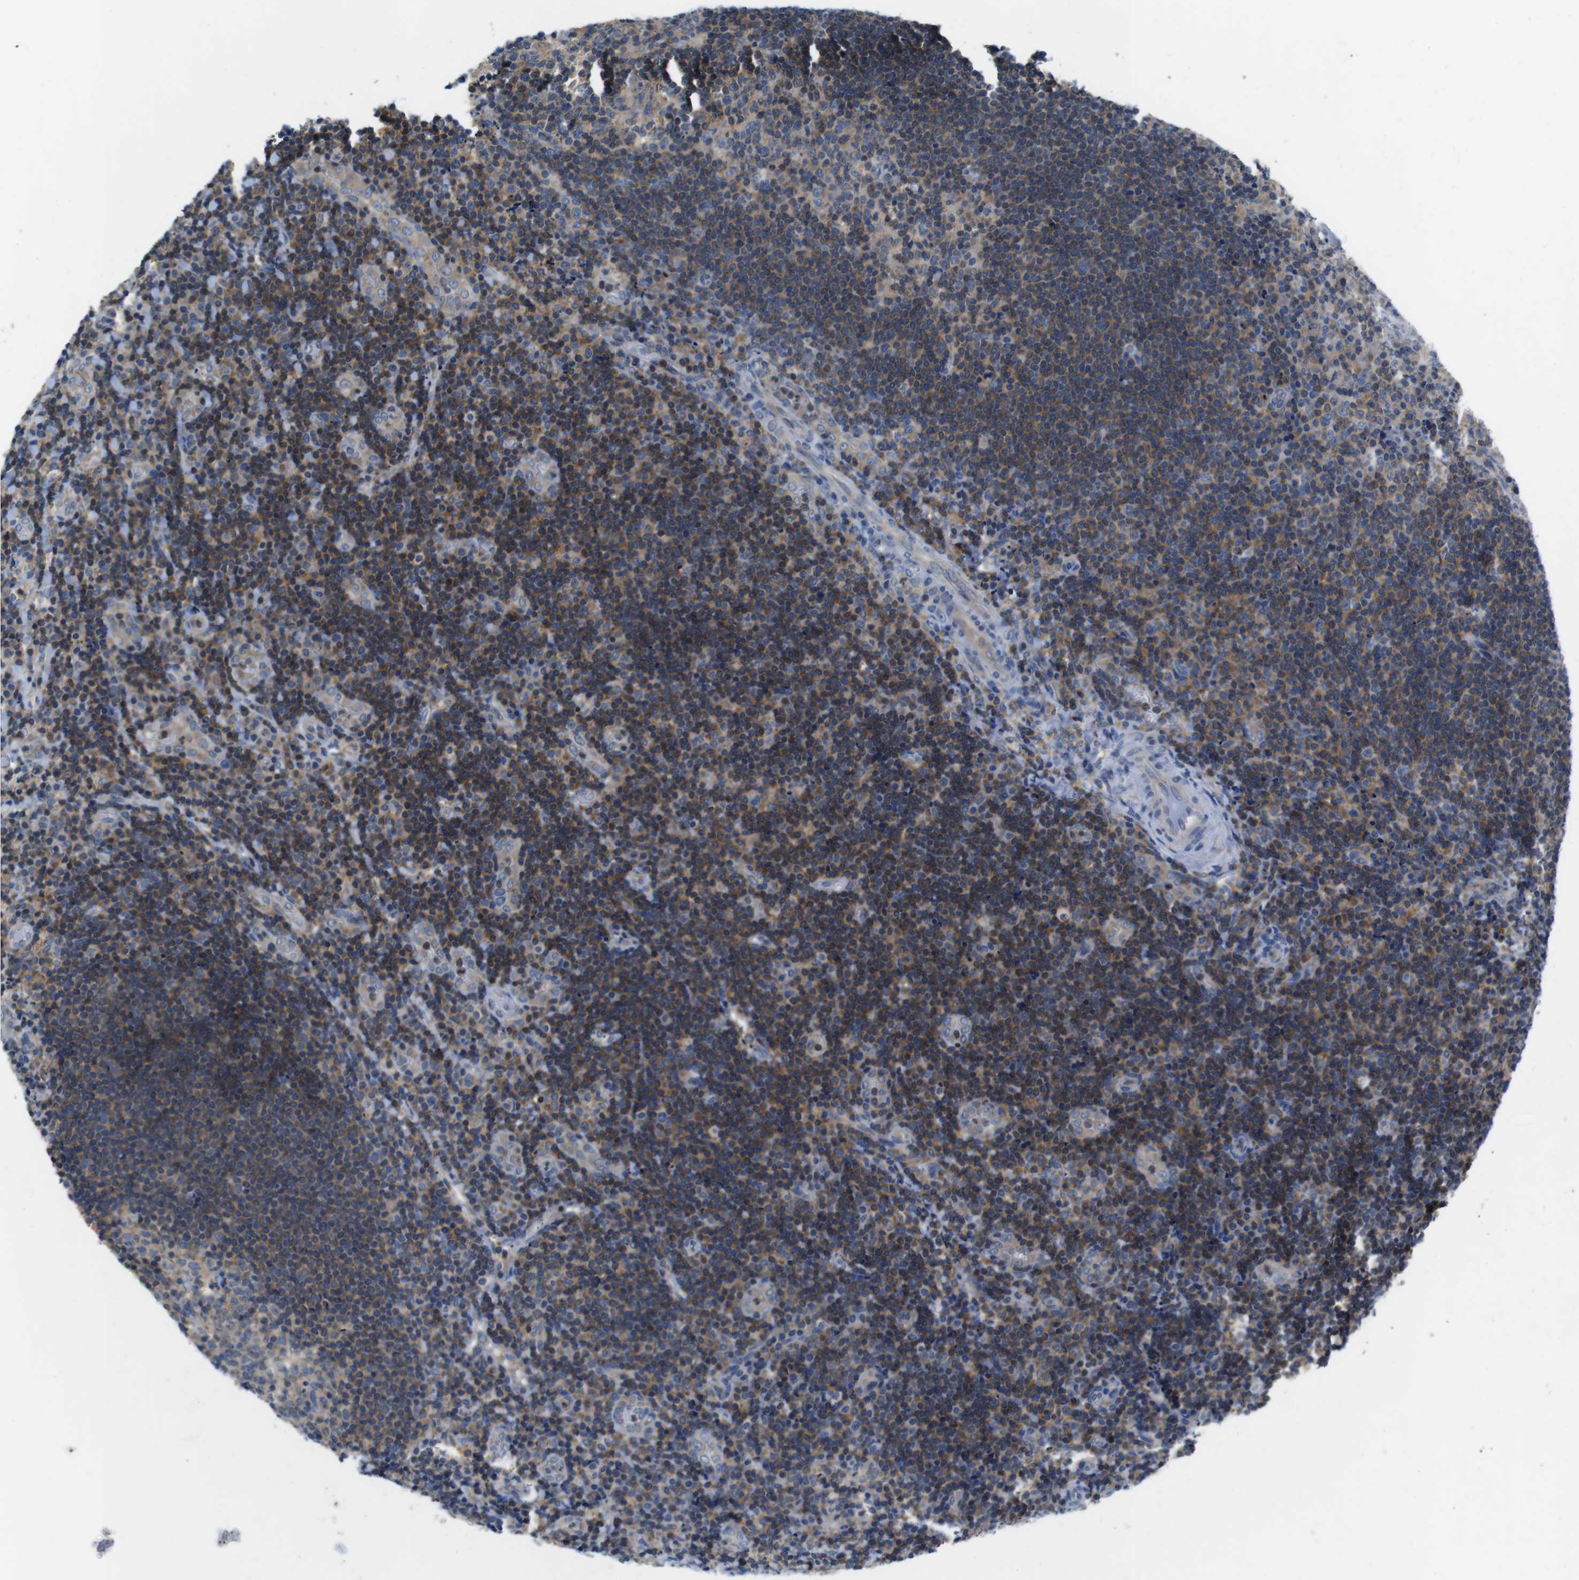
{"staining": {"intensity": "moderate", "quantity": ">75%", "location": "cytoplasmic/membranous"}, "tissue": "lymphoma", "cell_type": "Tumor cells", "image_type": "cancer", "snomed": [{"axis": "morphology", "description": "Malignant lymphoma, non-Hodgkin's type, High grade"}, {"axis": "topography", "description": "Tonsil"}], "caption": "High-grade malignant lymphoma, non-Hodgkin's type stained for a protein shows moderate cytoplasmic/membranous positivity in tumor cells.", "gene": "PIK3CD", "patient": {"sex": "female", "age": 36}}